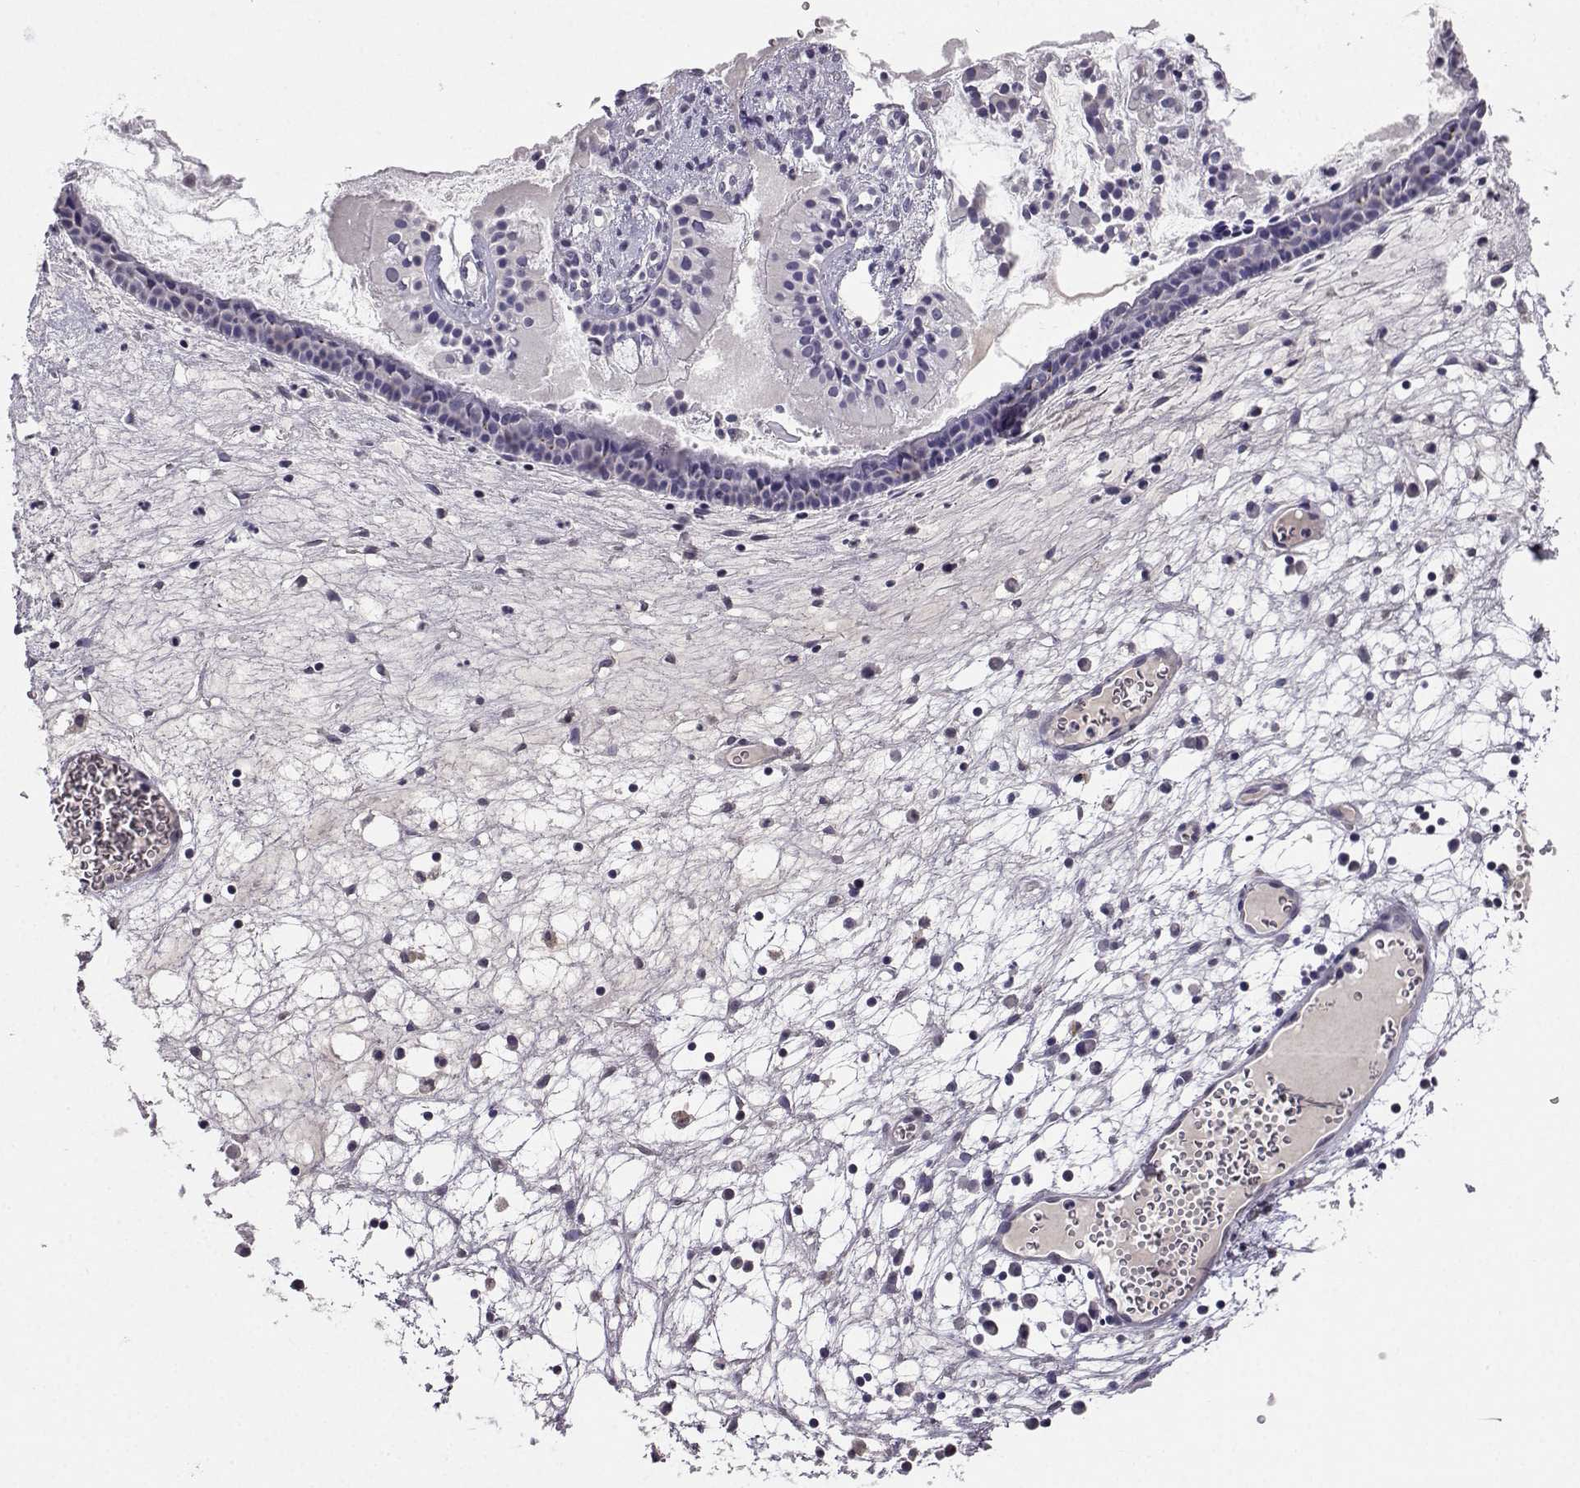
{"staining": {"intensity": "negative", "quantity": "none", "location": "none"}, "tissue": "nasopharynx", "cell_type": "Respiratory epithelial cells", "image_type": "normal", "snomed": [{"axis": "morphology", "description": "Normal tissue, NOS"}, {"axis": "topography", "description": "Nasopharynx"}], "caption": "Micrograph shows no protein positivity in respiratory epithelial cells of unremarkable nasopharynx. The staining is performed using DAB brown chromogen with nuclei counter-stained in using hematoxylin.", "gene": "SPAG11A", "patient": {"sex": "male", "age": 31}}